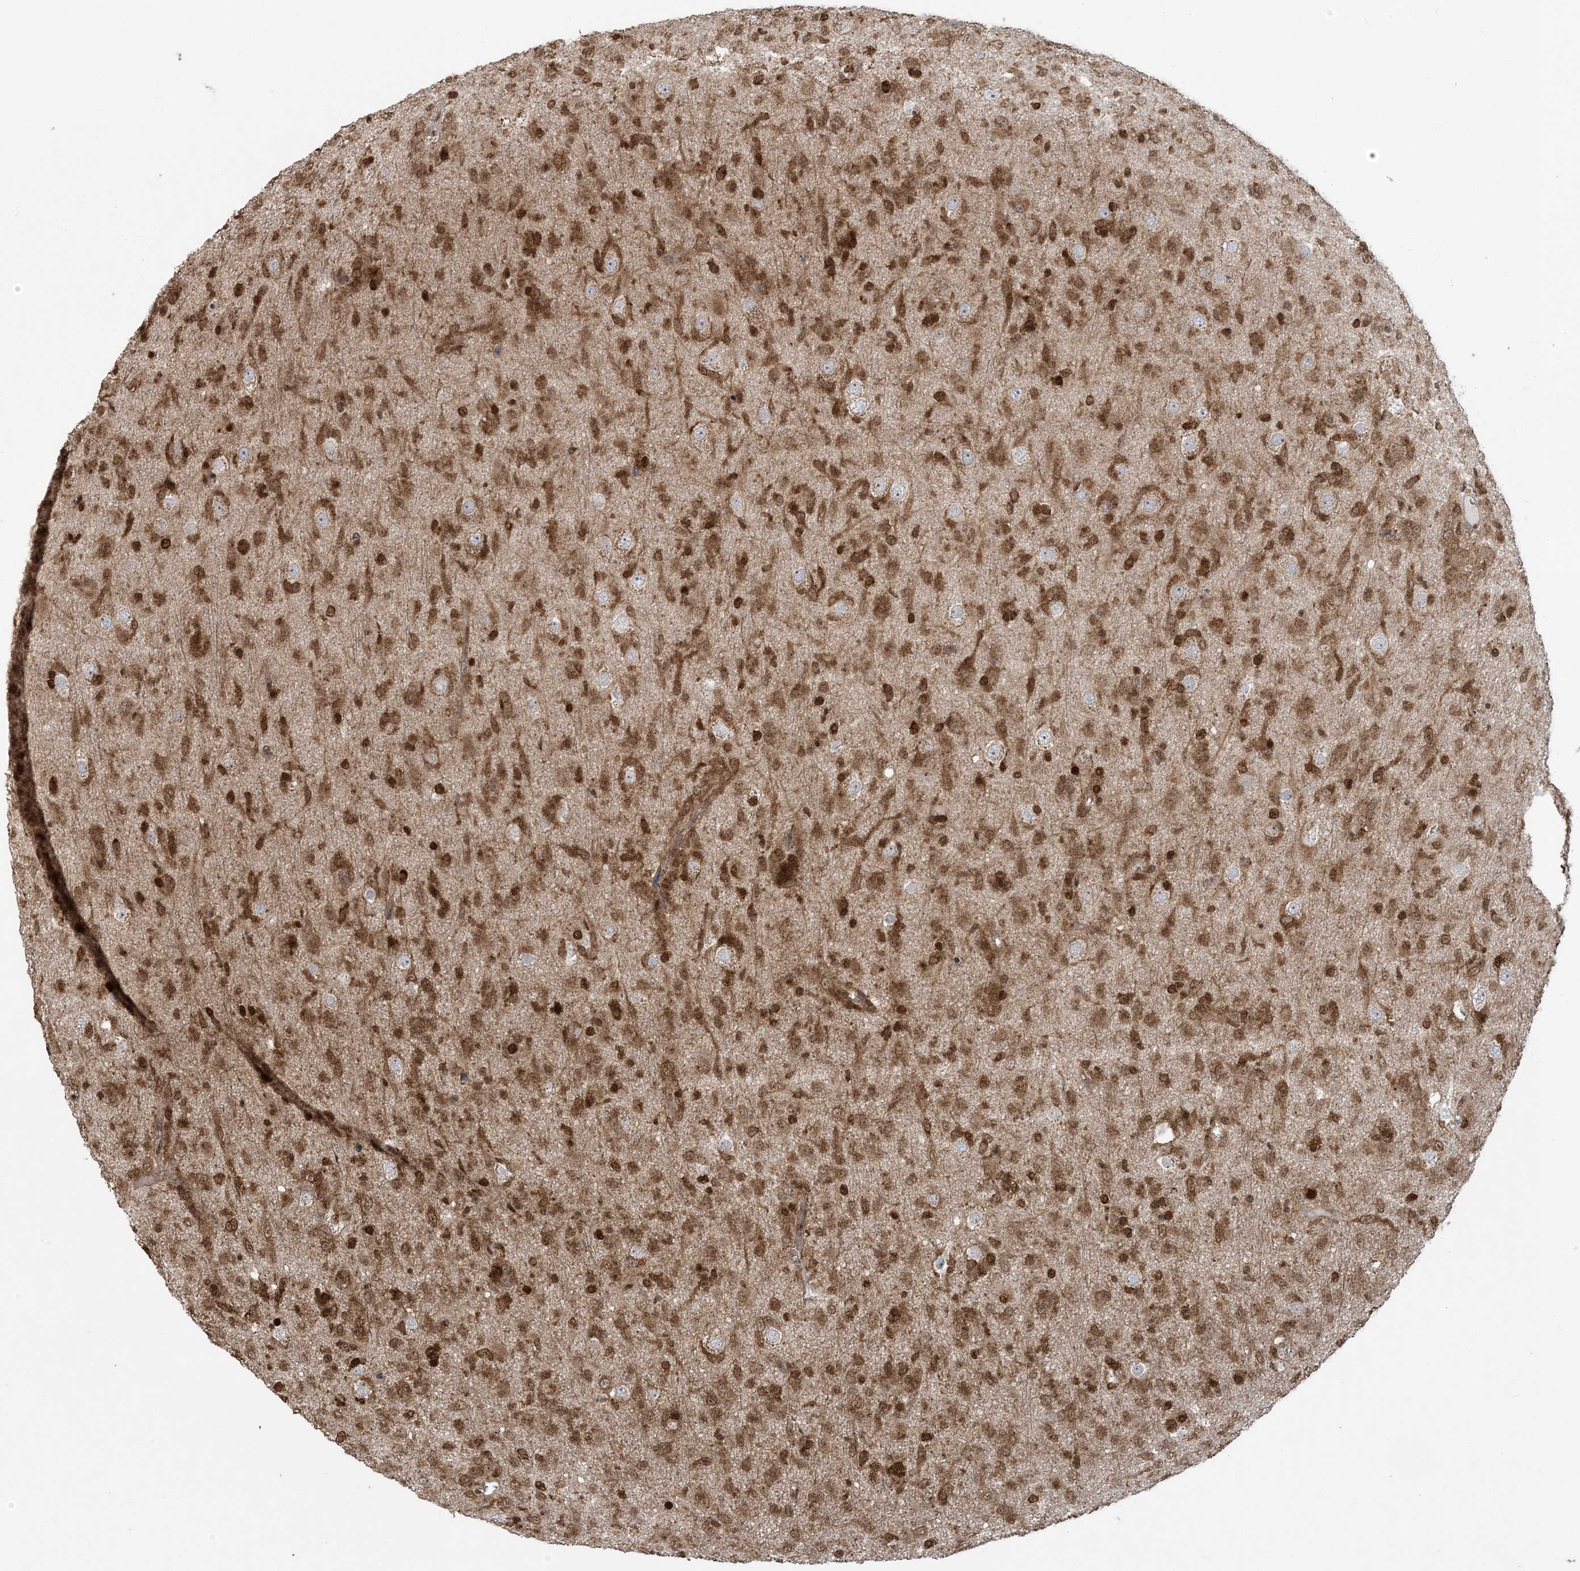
{"staining": {"intensity": "moderate", "quantity": ">75%", "location": "cytoplasmic/membranous,nuclear"}, "tissue": "glioma", "cell_type": "Tumor cells", "image_type": "cancer", "snomed": [{"axis": "morphology", "description": "Glioma, malignant, Low grade"}, {"axis": "topography", "description": "Brain"}], "caption": "This is a histology image of IHC staining of malignant glioma (low-grade), which shows moderate staining in the cytoplasmic/membranous and nuclear of tumor cells.", "gene": "ABCF3", "patient": {"sex": "male", "age": 65}}